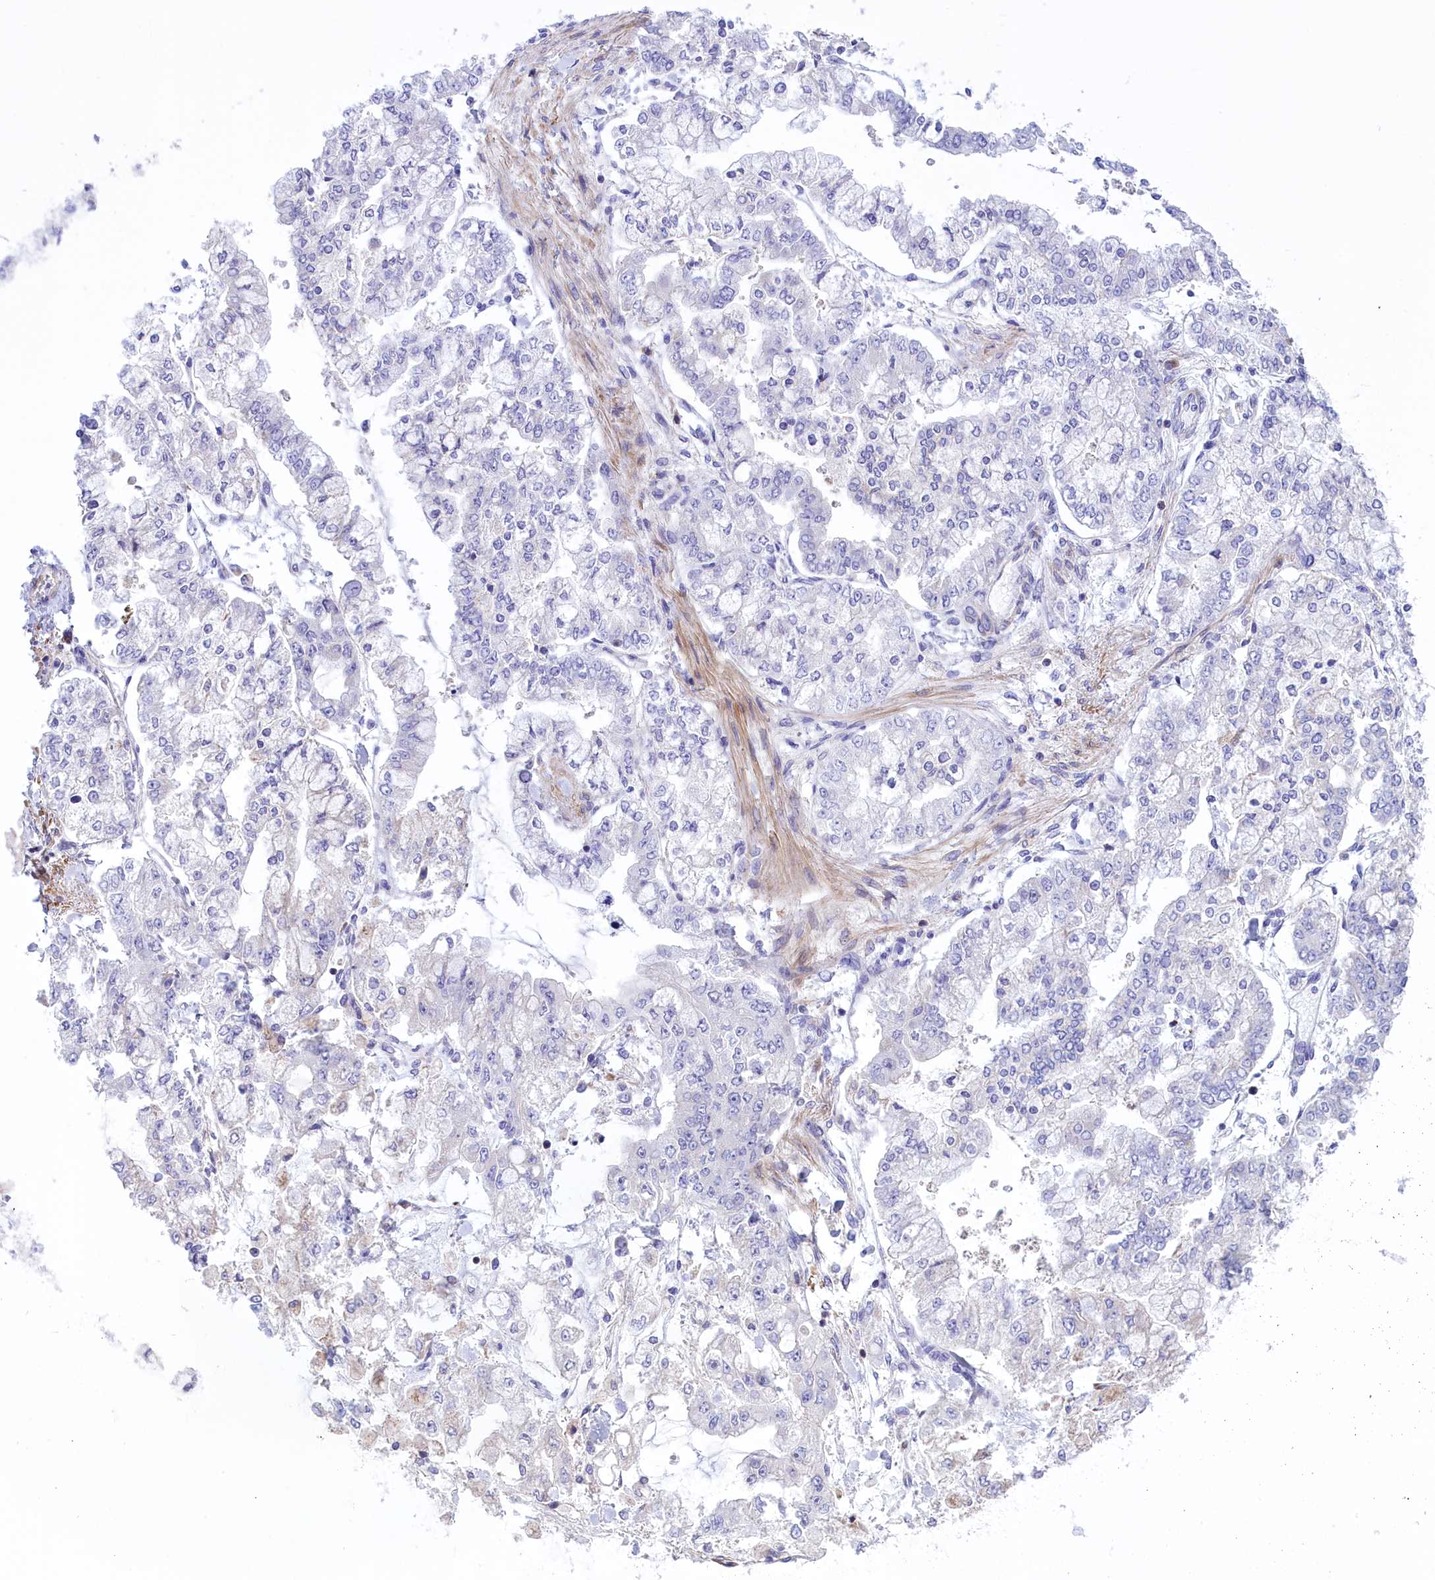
{"staining": {"intensity": "negative", "quantity": "none", "location": "none"}, "tissue": "stomach cancer", "cell_type": "Tumor cells", "image_type": "cancer", "snomed": [{"axis": "morphology", "description": "Normal tissue, NOS"}, {"axis": "morphology", "description": "Adenocarcinoma, NOS"}, {"axis": "topography", "description": "Stomach, upper"}, {"axis": "topography", "description": "Stomach"}], "caption": "The micrograph shows no staining of tumor cells in adenocarcinoma (stomach).", "gene": "CORO7-PAM16", "patient": {"sex": "male", "age": 76}}